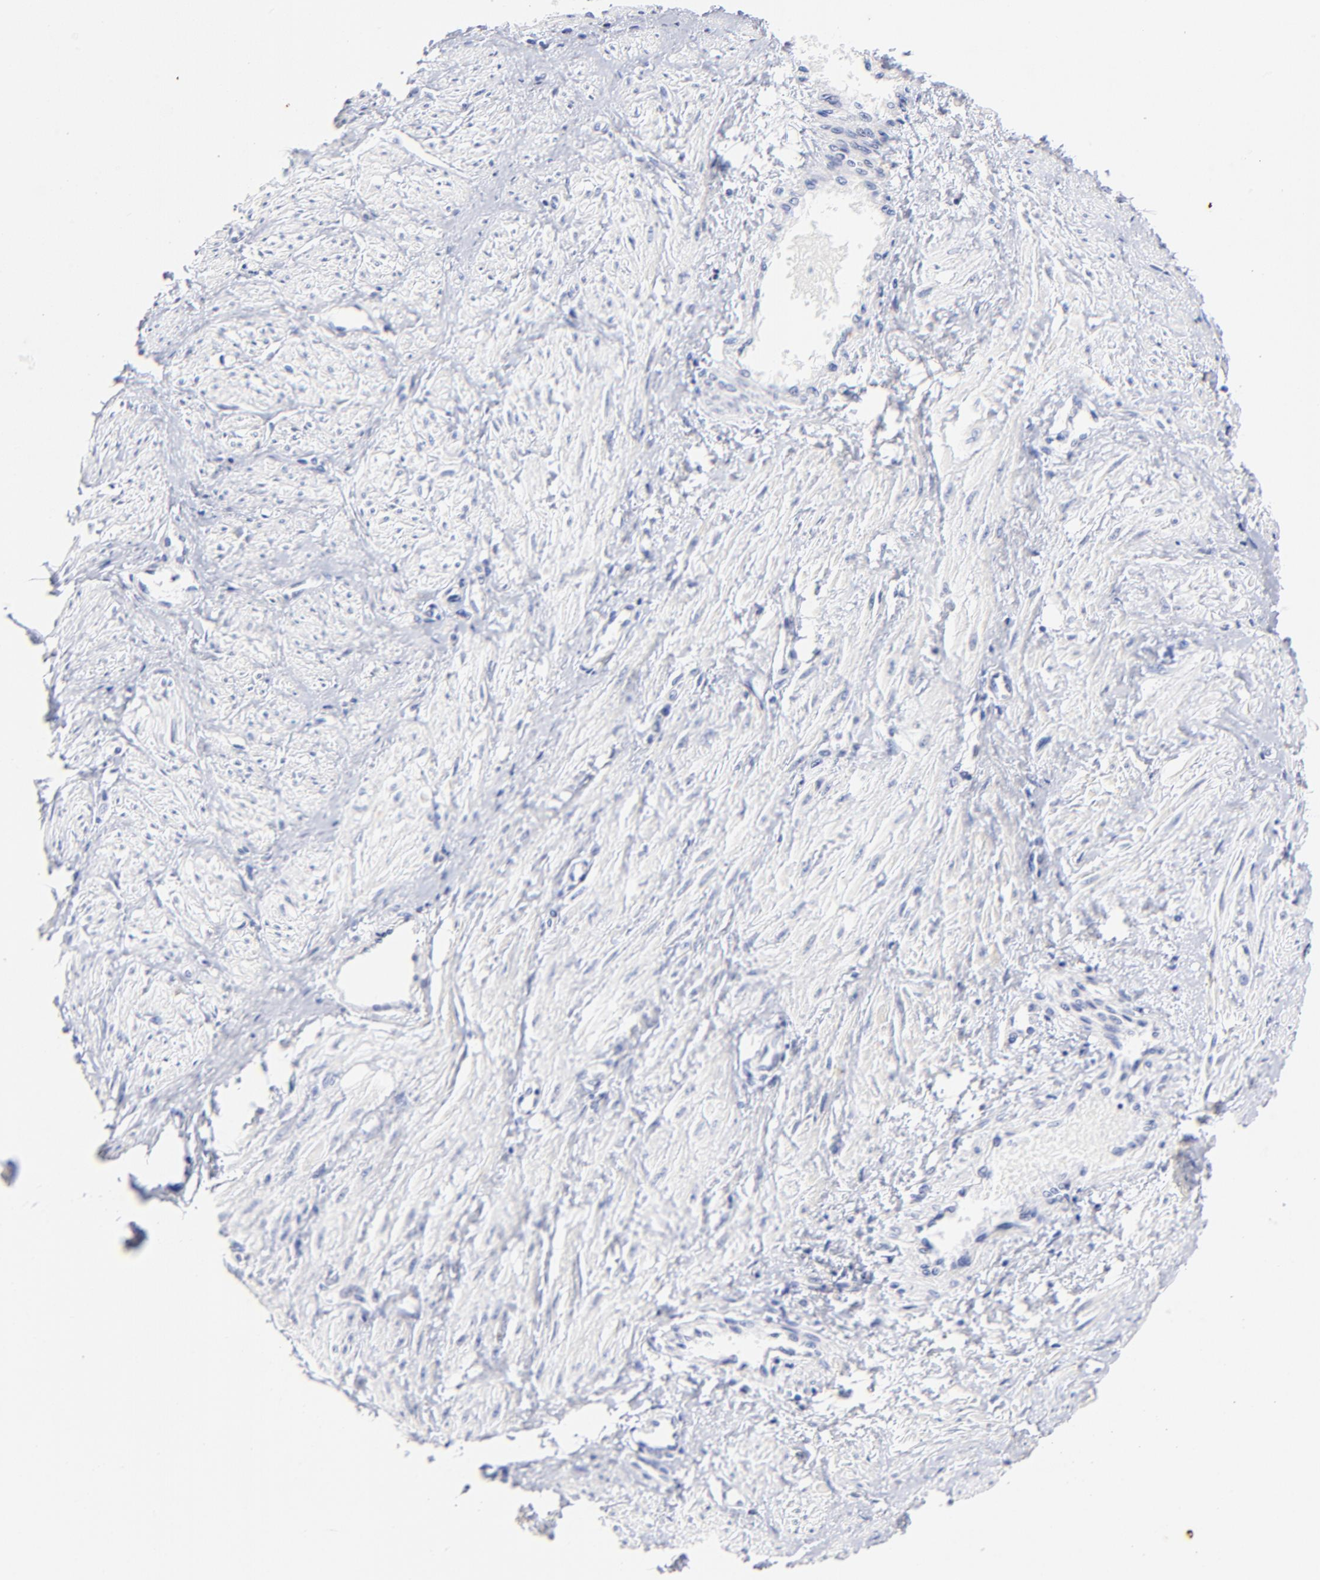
{"staining": {"intensity": "negative", "quantity": "none", "location": "none"}, "tissue": "smooth muscle", "cell_type": "Smooth muscle cells", "image_type": "normal", "snomed": [{"axis": "morphology", "description": "Normal tissue, NOS"}, {"axis": "topography", "description": "Smooth muscle"}, {"axis": "topography", "description": "Uterus"}], "caption": "Immunohistochemistry (IHC) of normal human smooth muscle reveals no staining in smooth muscle cells.", "gene": "HORMAD2", "patient": {"sex": "female", "age": 39}}